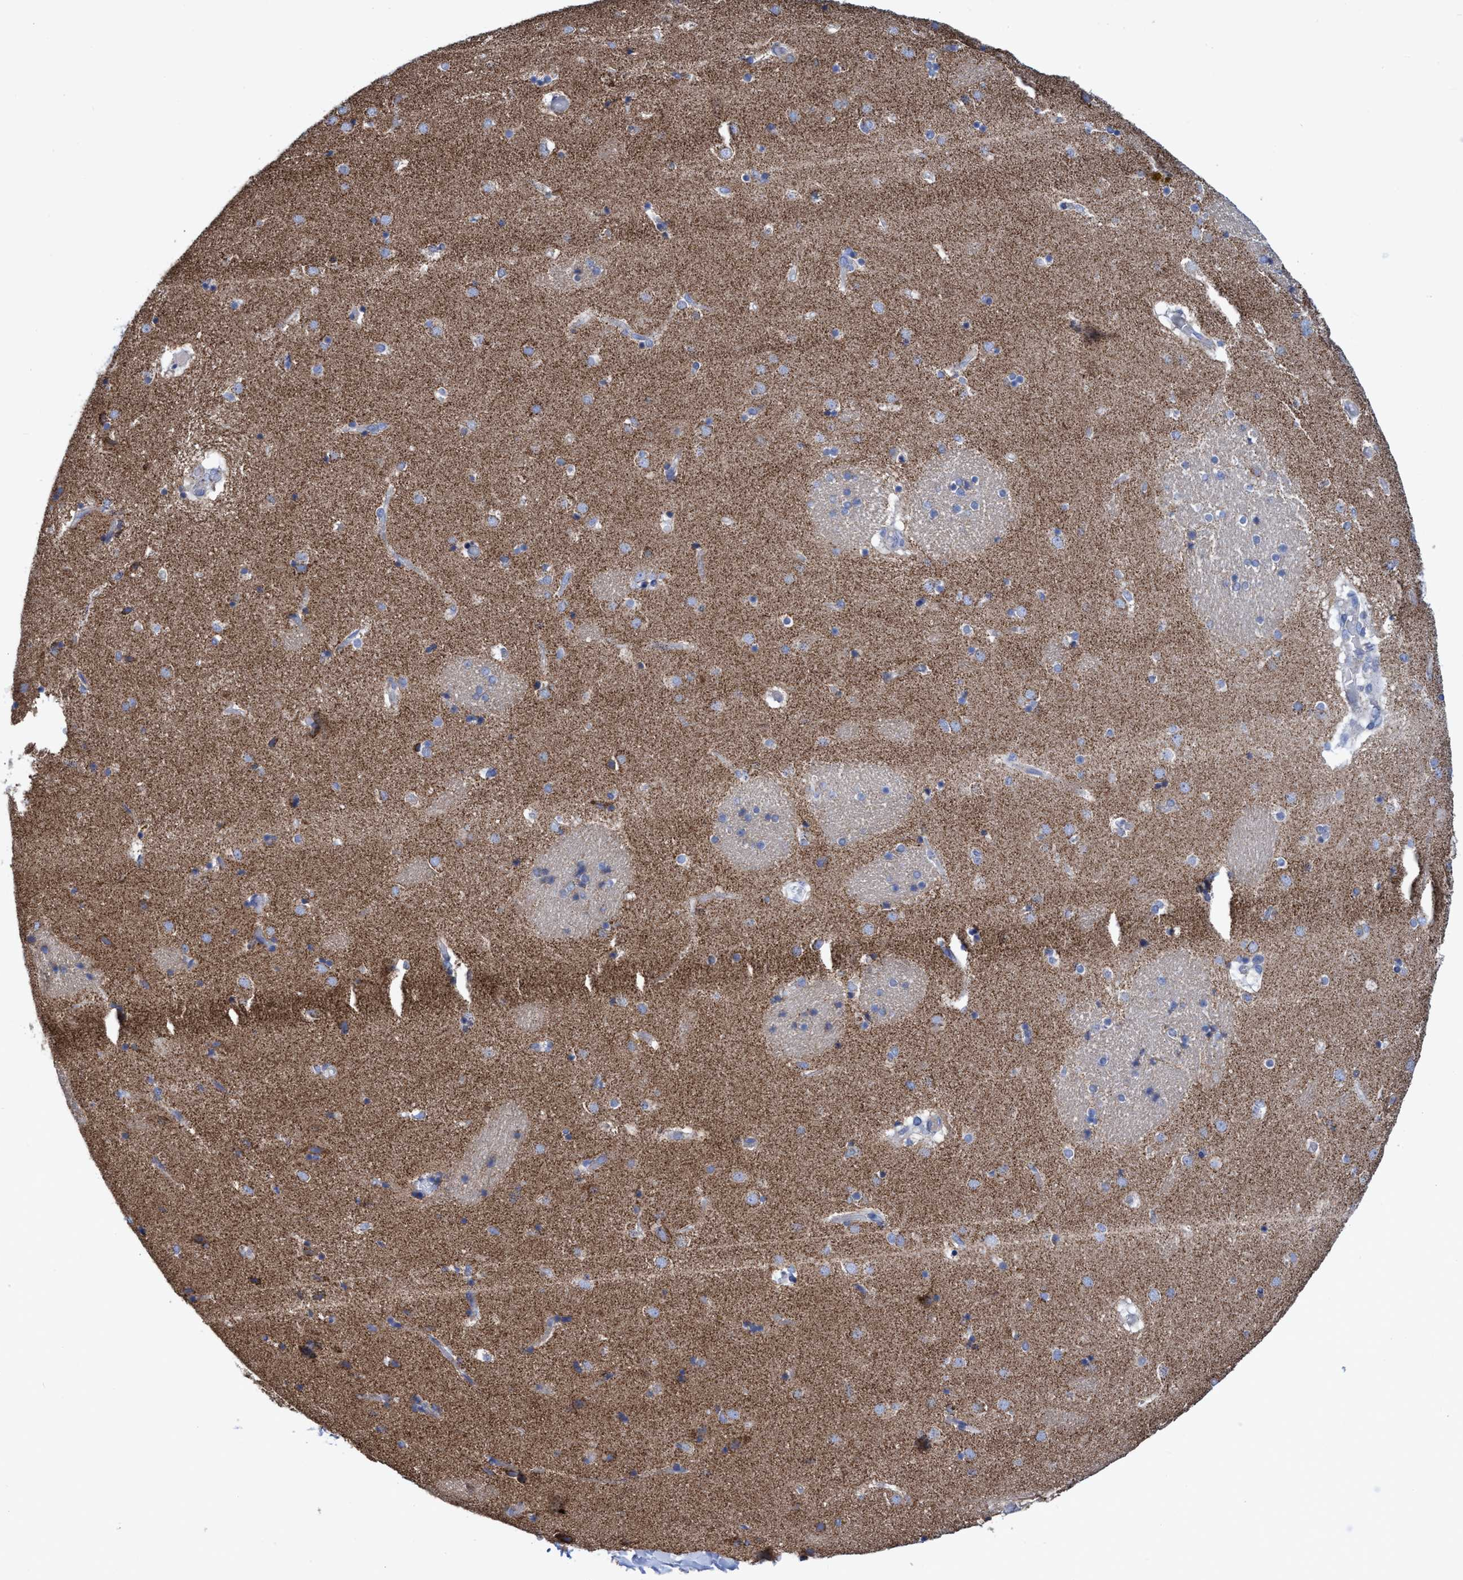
{"staining": {"intensity": "moderate", "quantity": "25%-75%", "location": "cytoplasmic/membranous"}, "tissue": "caudate", "cell_type": "Glial cells", "image_type": "normal", "snomed": [{"axis": "morphology", "description": "Normal tissue, NOS"}, {"axis": "topography", "description": "Lateral ventricle wall"}], "caption": "A micrograph showing moderate cytoplasmic/membranous positivity in about 25%-75% of glial cells in unremarkable caudate, as visualized by brown immunohistochemical staining.", "gene": "ZNF750", "patient": {"sex": "male", "age": 70}}